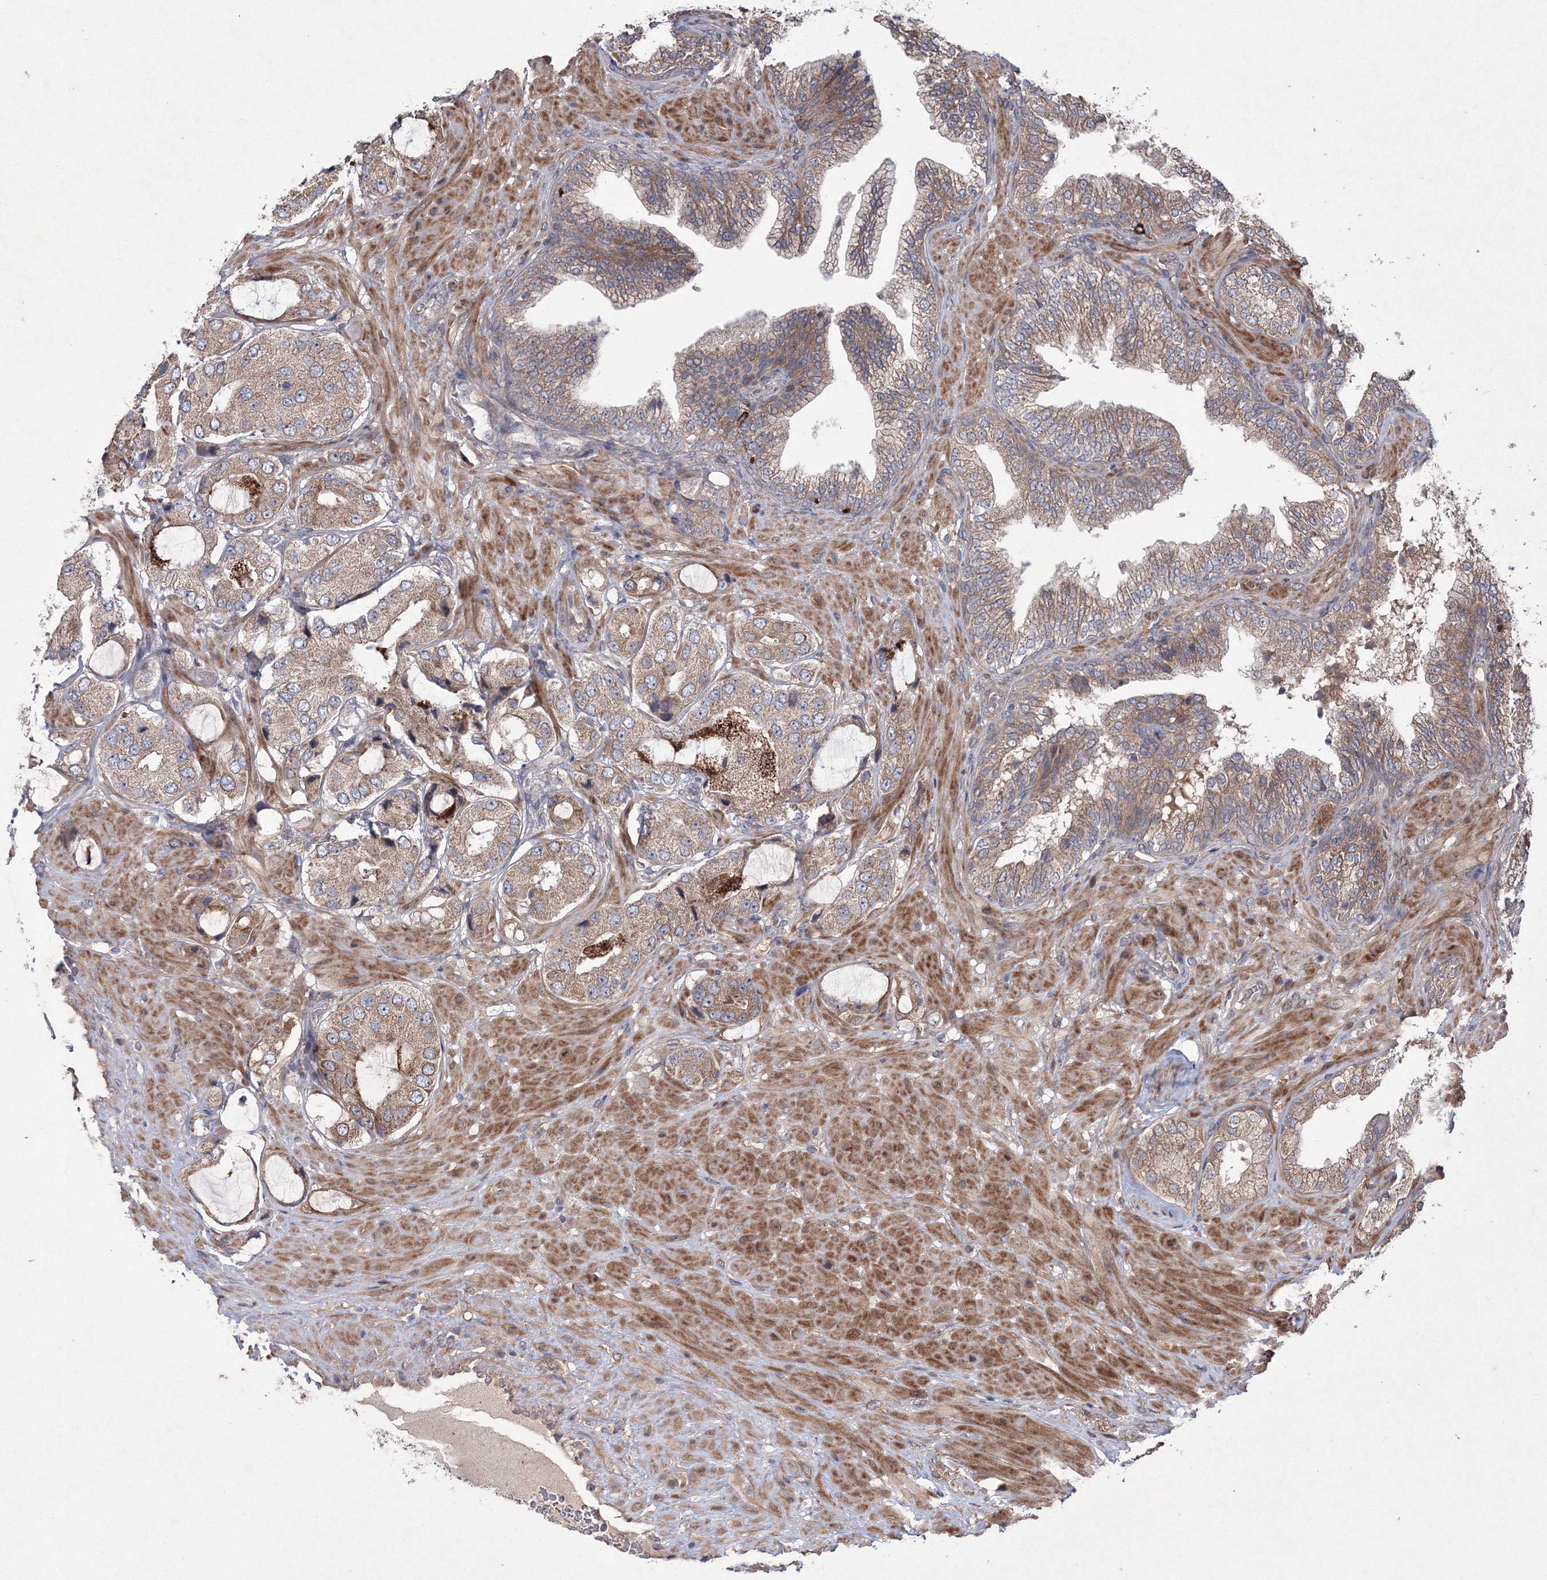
{"staining": {"intensity": "moderate", "quantity": ">75%", "location": "cytoplasmic/membranous"}, "tissue": "prostate cancer", "cell_type": "Tumor cells", "image_type": "cancer", "snomed": [{"axis": "morphology", "description": "Adenocarcinoma, High grade"}, {"axis": "topography", "description": "Prostate"}], "caption": "An immunohistochemistry (IHC) histopathology image of tumor tissue is shown. Protein staining in brown labels moderate cytoplasmic/membranous positivity in prostate cancer (adenocarcinoma (high-grade)) within tumor cells. Immunohistochemistry (ihc) stains the protein in brown and the nuclei are stained blue.", "gene": "RANBP3L", "patient": {"sex": "male", "age": 59}}